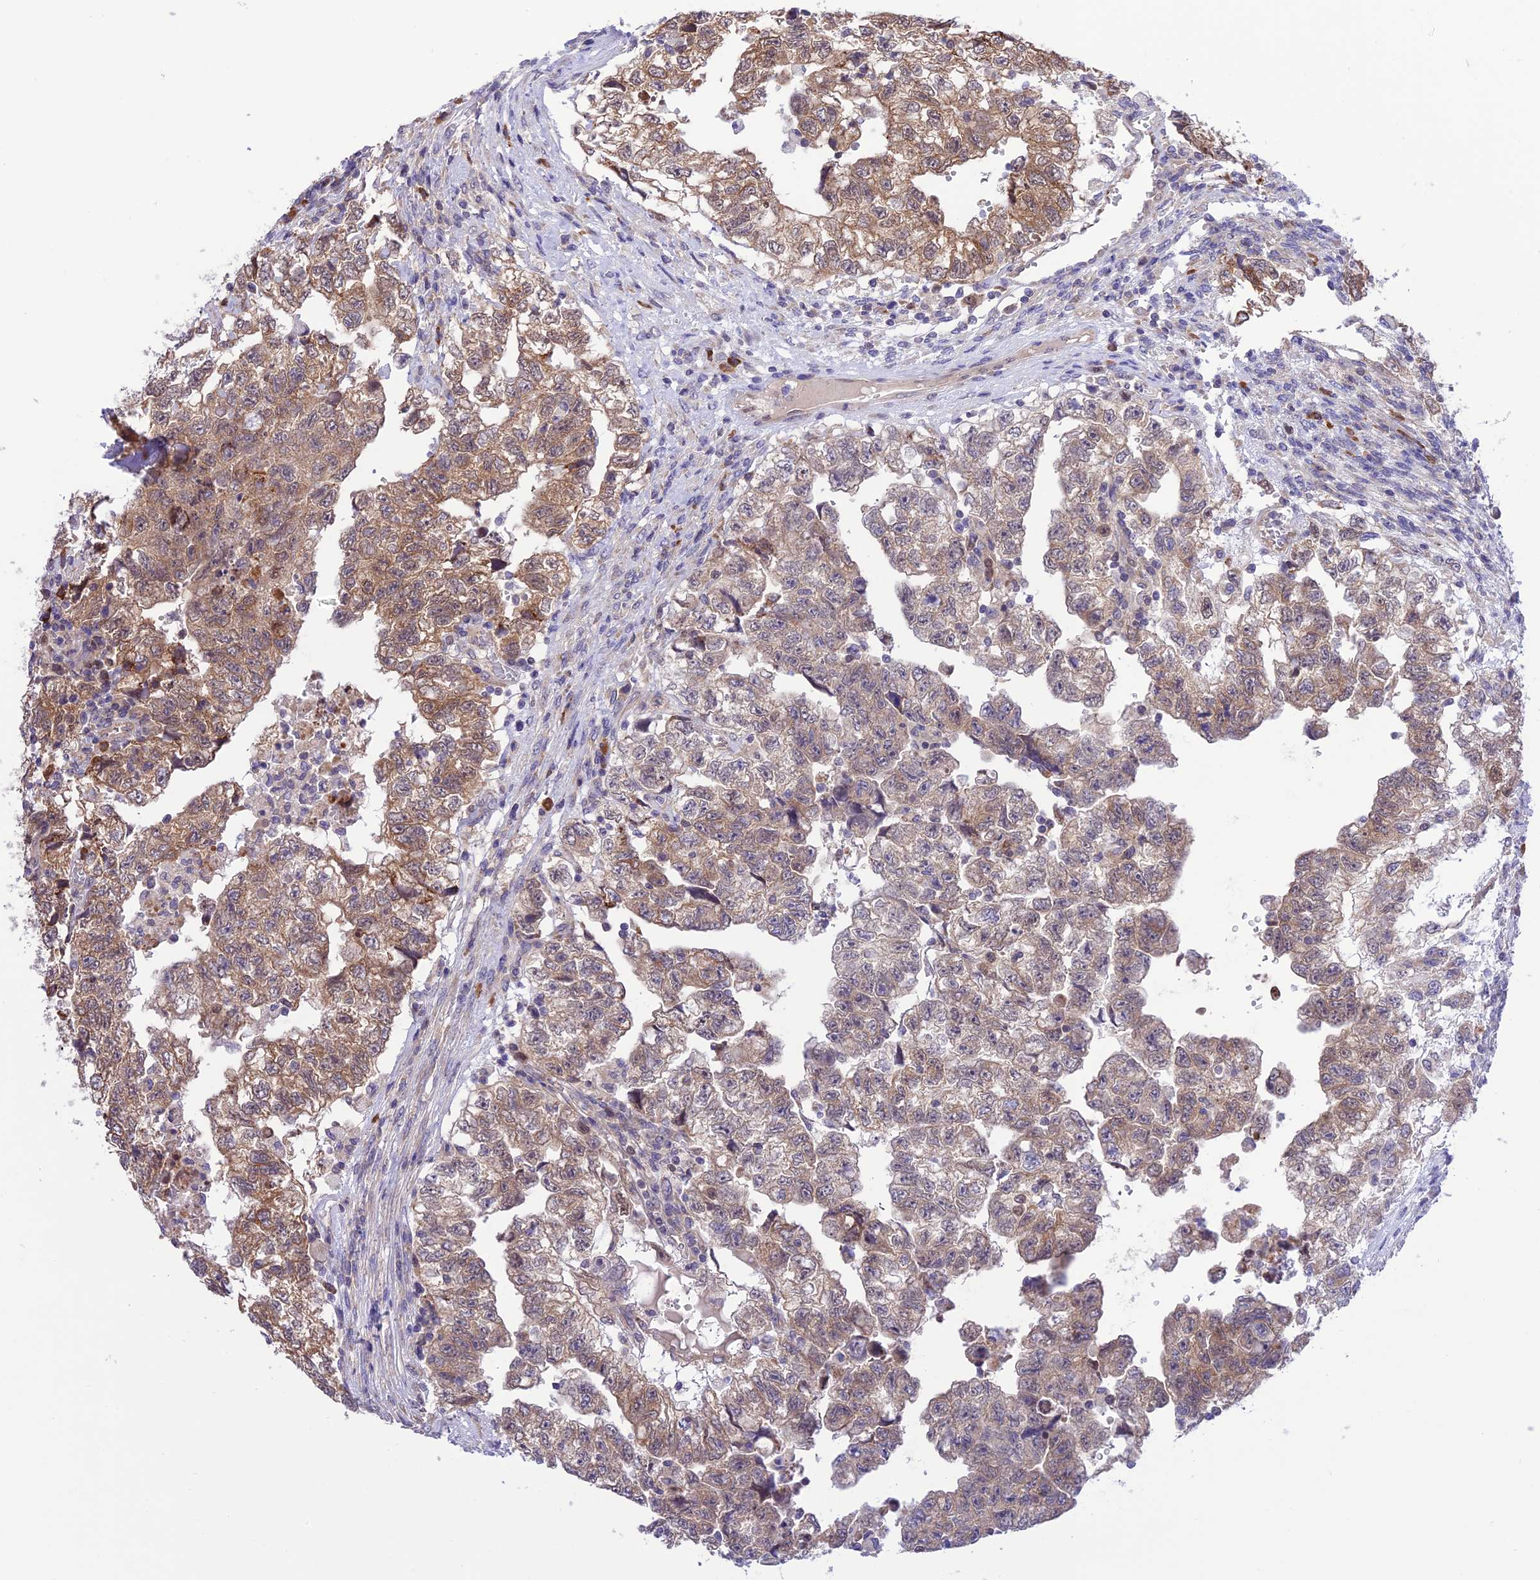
{"staining": {"intensity": "weak", "quantity": ">75%", "location": "cytoplasmic/membranous"}, "tissue": "testis cancer", "cell_type": "Tumor cells", "image_type": "cancer", "snomed": [{"axis": "morphology", "description": "Carcinoma, Embryonal, NOS"}, {"axis": "topography", "description": "Testis"}], "caption": "Protein expression analysis of testis embryonal carcinoma displays weak cytoplasmic/membranous positivity in about >75% of tumor cells. Using DAB (3,3'-diaminobenzidine) (brown) and hematoxylin (blue) stains, captured at high magnification using brightfield microscopy.", "gene": "RNF126", "patient": {"sex": "male", "age": 36}}